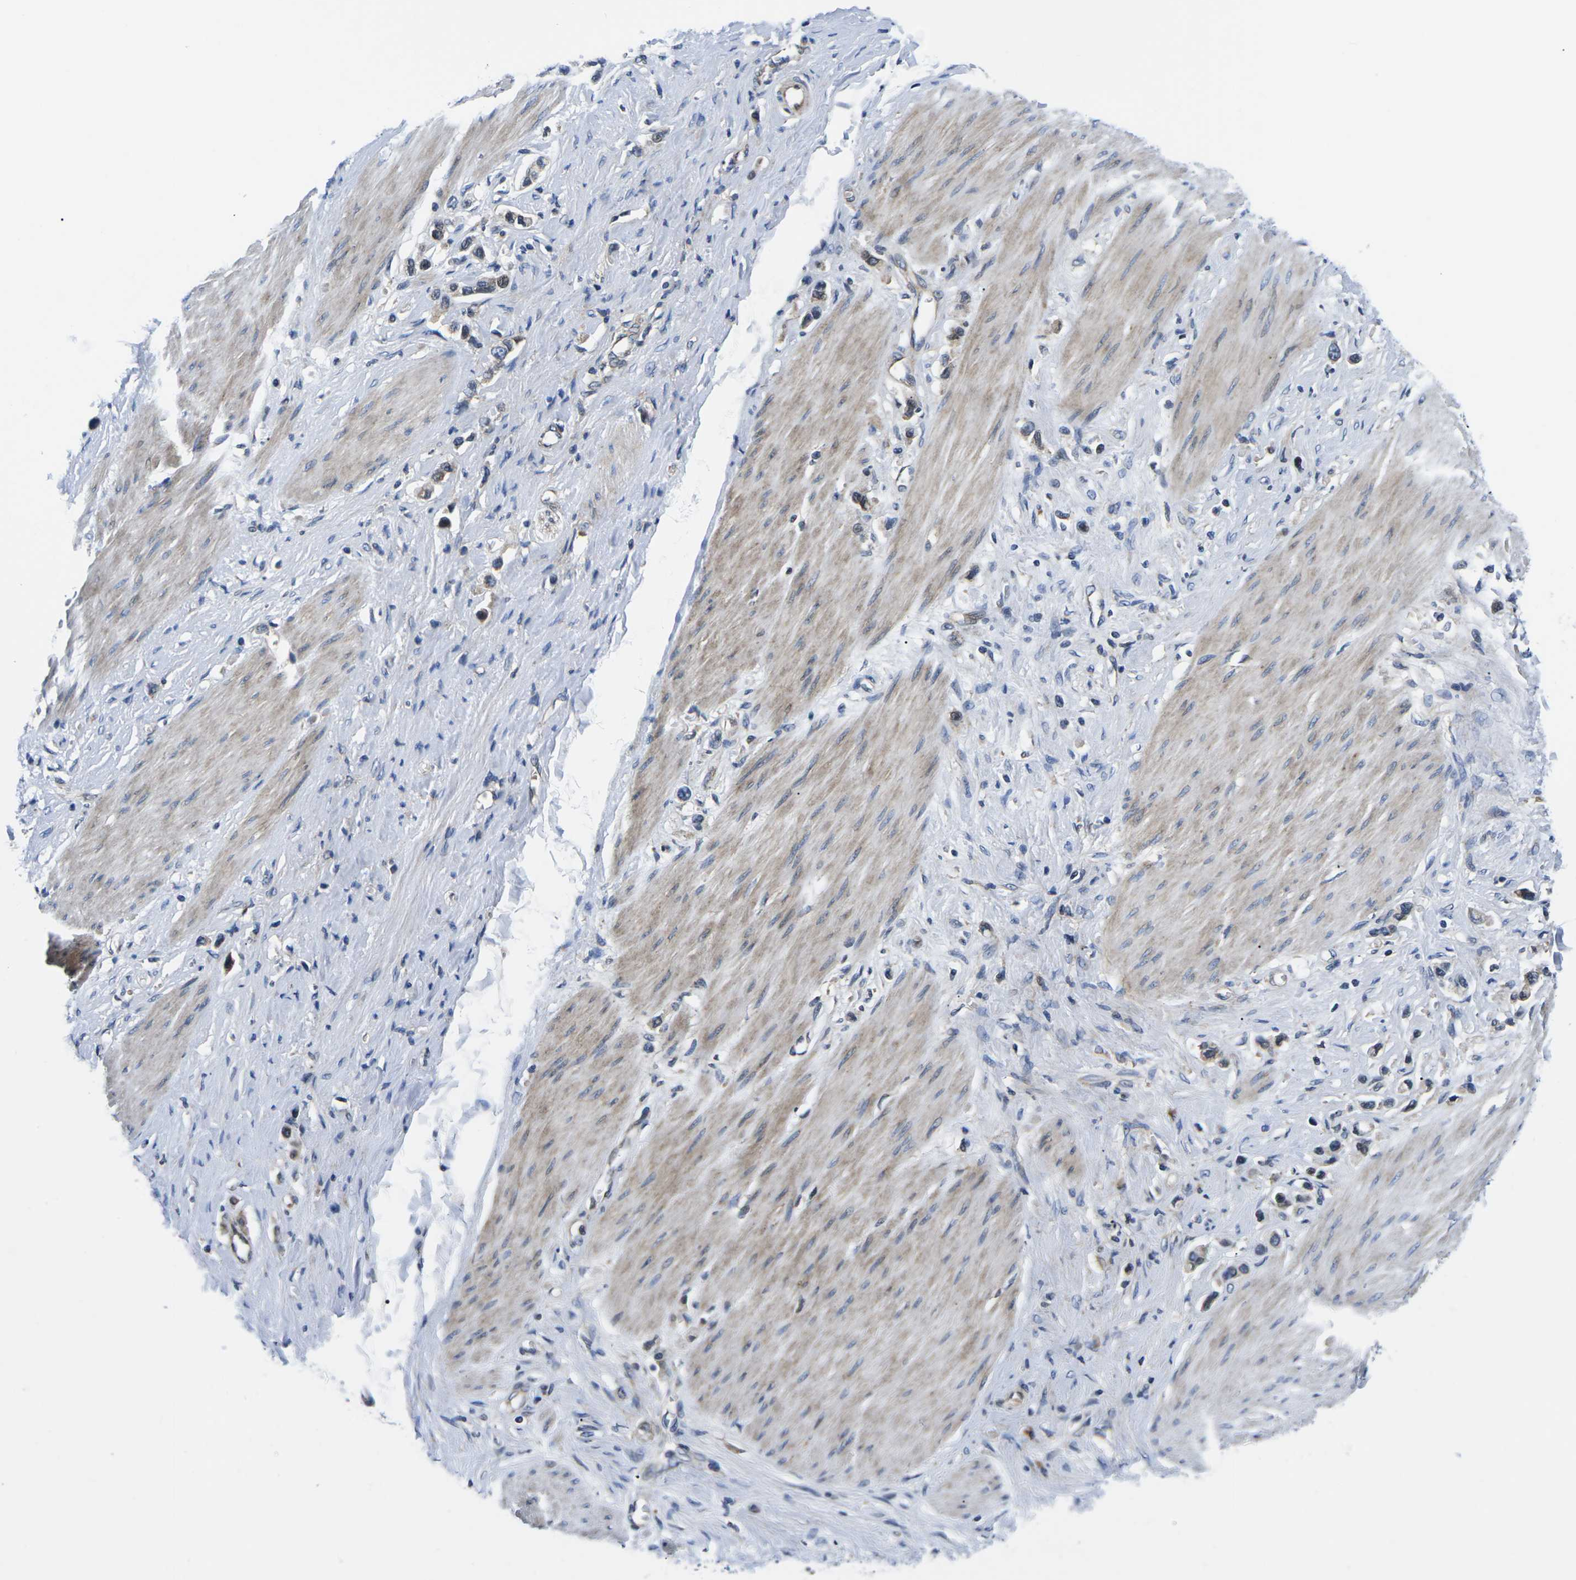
{"staining": {"intensity": "weak", "quantity": ">75%", "location": "cytoplasmic/membranous"}, "tissue": "stomach cancer", "cell_type": "Tumor cells", "image_type": "cancer", "snomed": [{"axis": "morphology", "description": "Adenocarcinoma, NOS"}, {"axis": "topography", "description": "Stomach"}], "caption": "This image exhibits adenocarcinoma (stomach) stained with IHC to label a protein in brown. The cytoplasmic/membranous of tumor cells show weak positivity for the protein. Nuclei are counter-stained blue.", "gene": "EIF4E", "patient": {"sex": "female", "age": 65}}